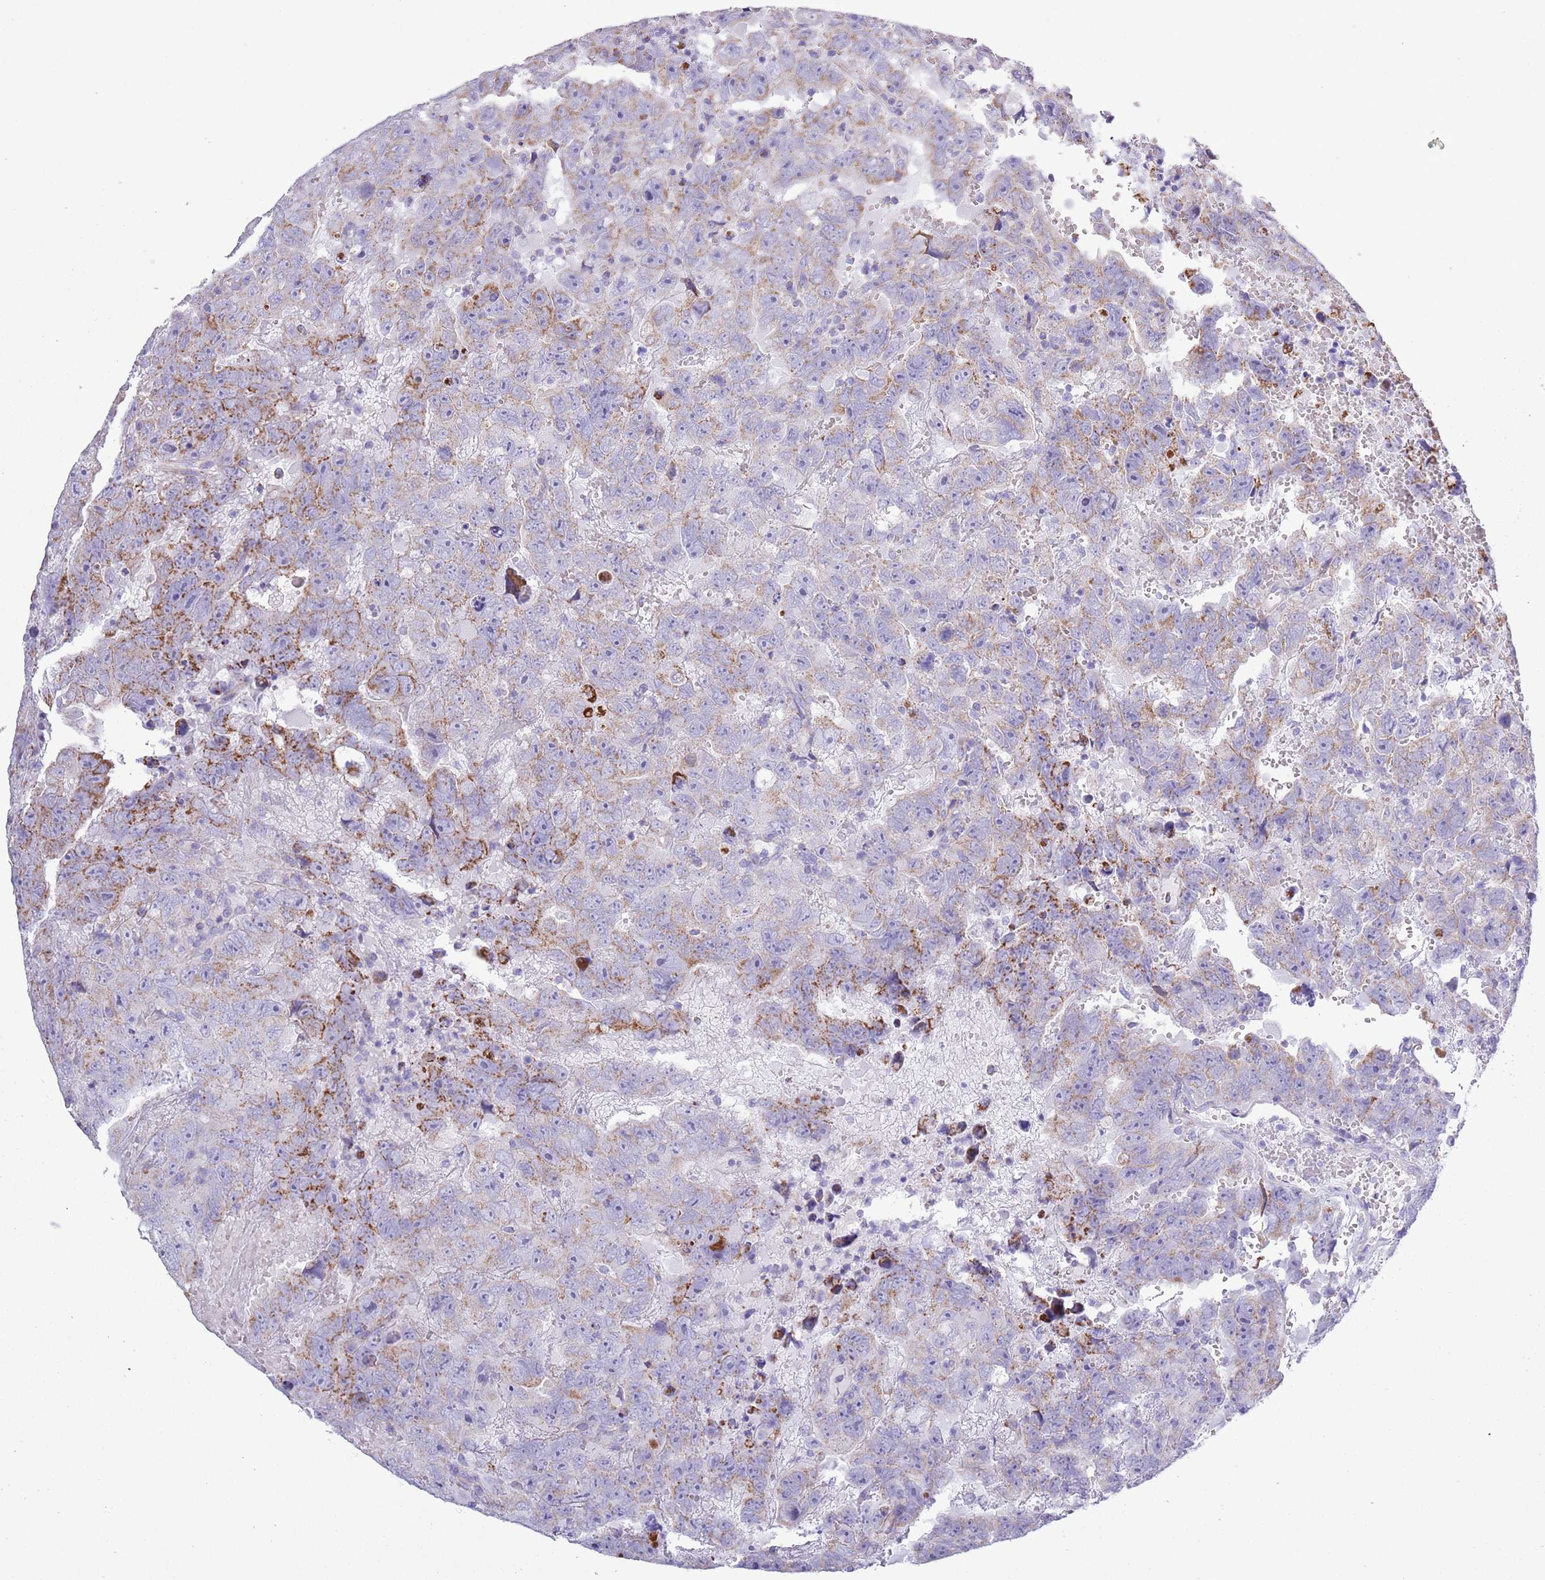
{"staining": {"intensity": "moderate", "quantity": "<25%", "location": "cytoplasmic/membranous"}, "tissue": "testis cancer", "cell_type": "Tumor cells", "image_type": "cancer", "snomed": [{"axis": "morphology", "description": "Carcinoma, Embryonal, NOS"}, {"axis": "topography", "description": "Testis"}], "caption": "IHC of human embryonal carcinoma (testis) displays low levels of moderate cytoplasmic/membranous positivity in approximately <25% of tumor cells.", "gene": "MOCOS", "patient": {"sex": "male", "age": 45}}